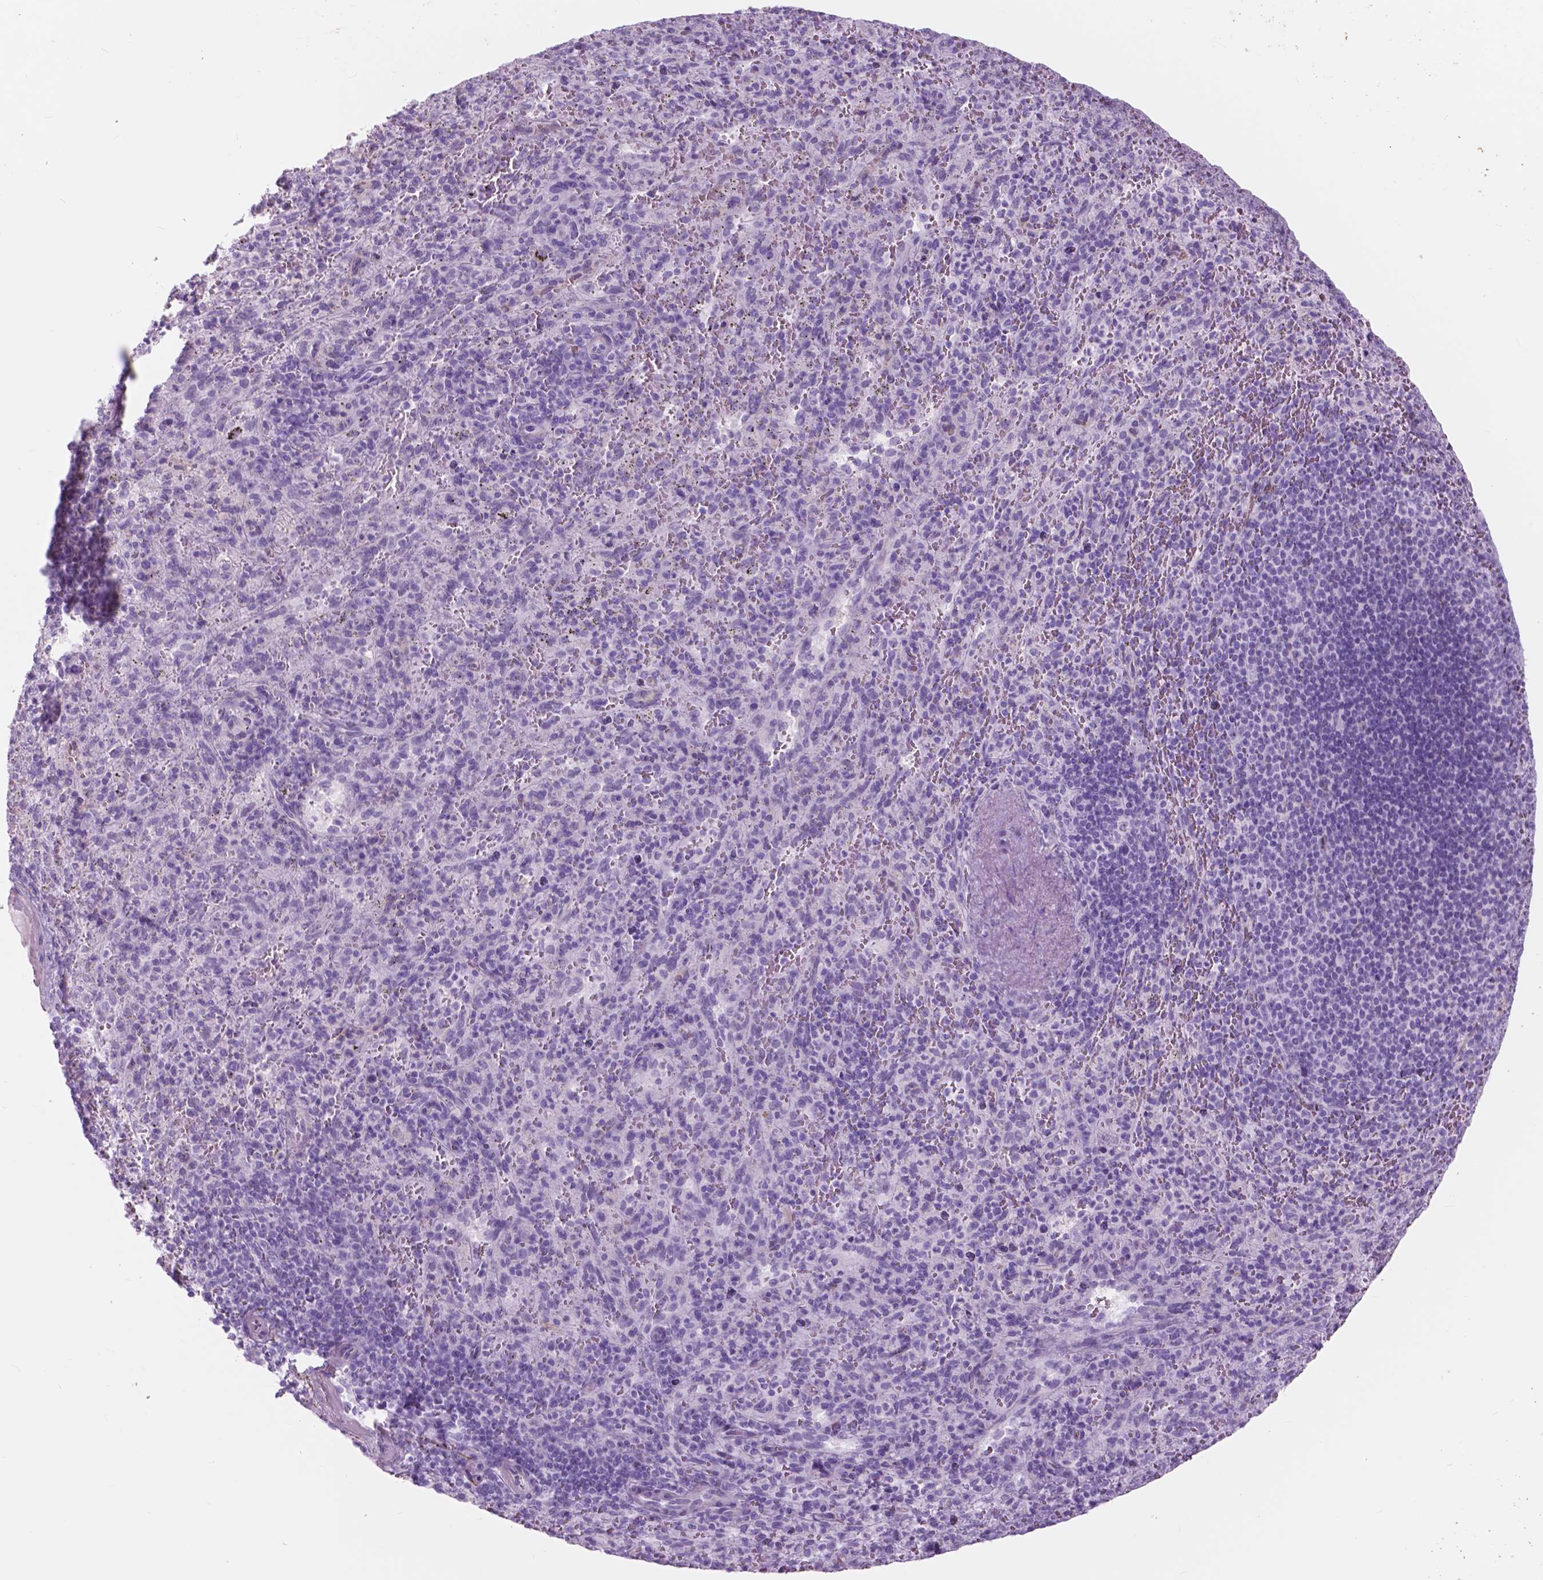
{"staining": {"intensity": "negative", "quantity": "none", "location": "none"}, "tissue": "spleen", "cell_type": "Cells in red pulp", "image_type": "normal", "snomed": [{"axis": "morphology", "description": "Normal tissue, NOS"}, {"axis": "topography", "description": "Spleen"}], "caption": "Immunohistochemistry of unremarkable human spleen reveals no expression in cells in red pulp. Brightfield microscopy of immunohistochemistry stained with DAB (3,3'-diaminobenzidine) (brown) and hematoxylin (blue), captured at high magnification.", "gene": "FXYD2", "patient": {"sex": "male", "age": 57}}